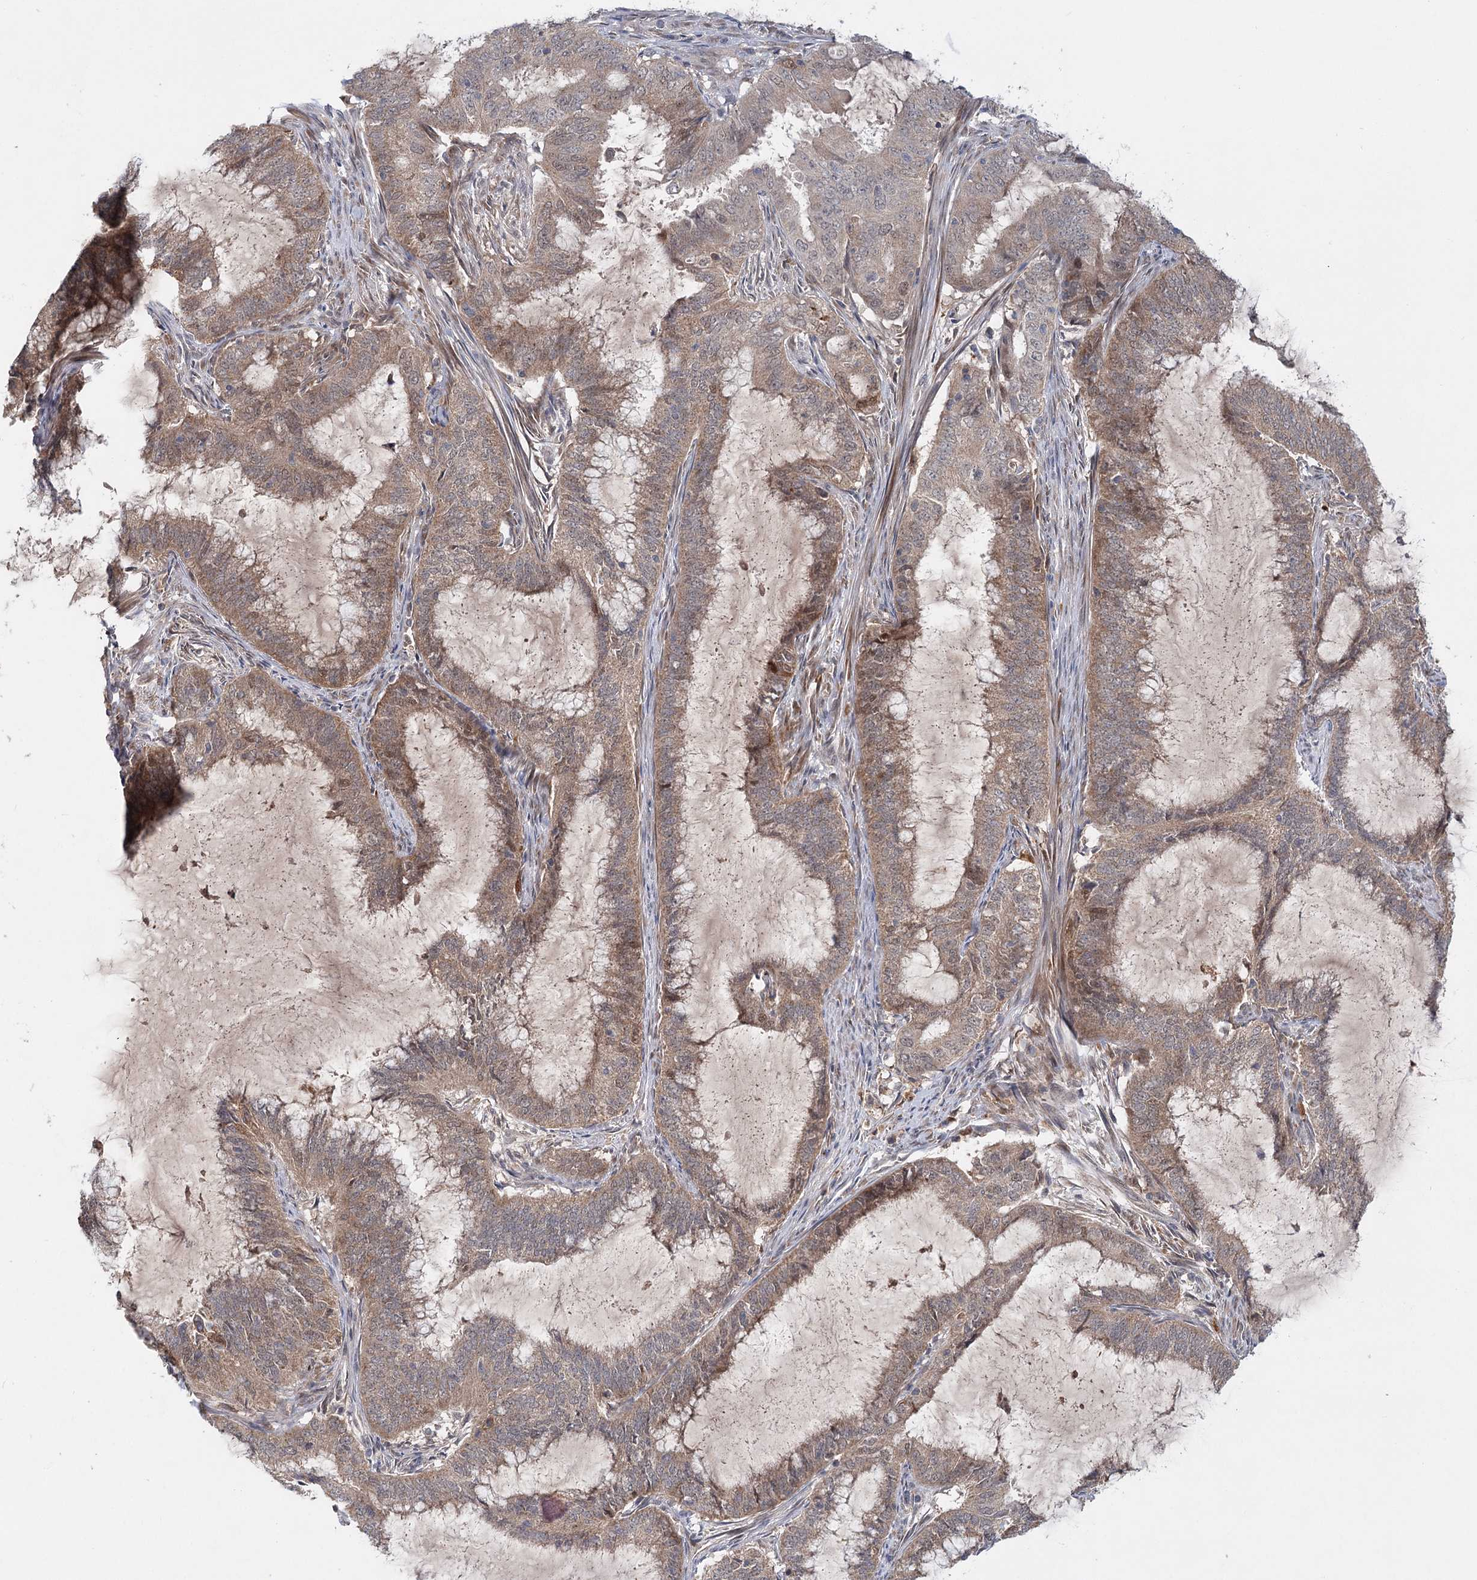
{"staining": {"intensity": "moderate", "quantity": ">75%", "location": "cytoplasmic/membranous"}, "tissue": "endometrial cancer", "cell_type": "Tumor cells", "image_type": "cancer", "snomed": [{"axis": "morphology", "description": "Adenocarcinoma, NOS"}, {"axis": "topography", "description": "Endometrium"}], "caption": "Protein expression analysis of human endometrial cancer (adenocarcinoma) reveals moderate cytoplasmic/membranous expression in about >75% of tumor cells.", "gene": "AP3B1", "patient": {"sex": "female", "age": 51}}